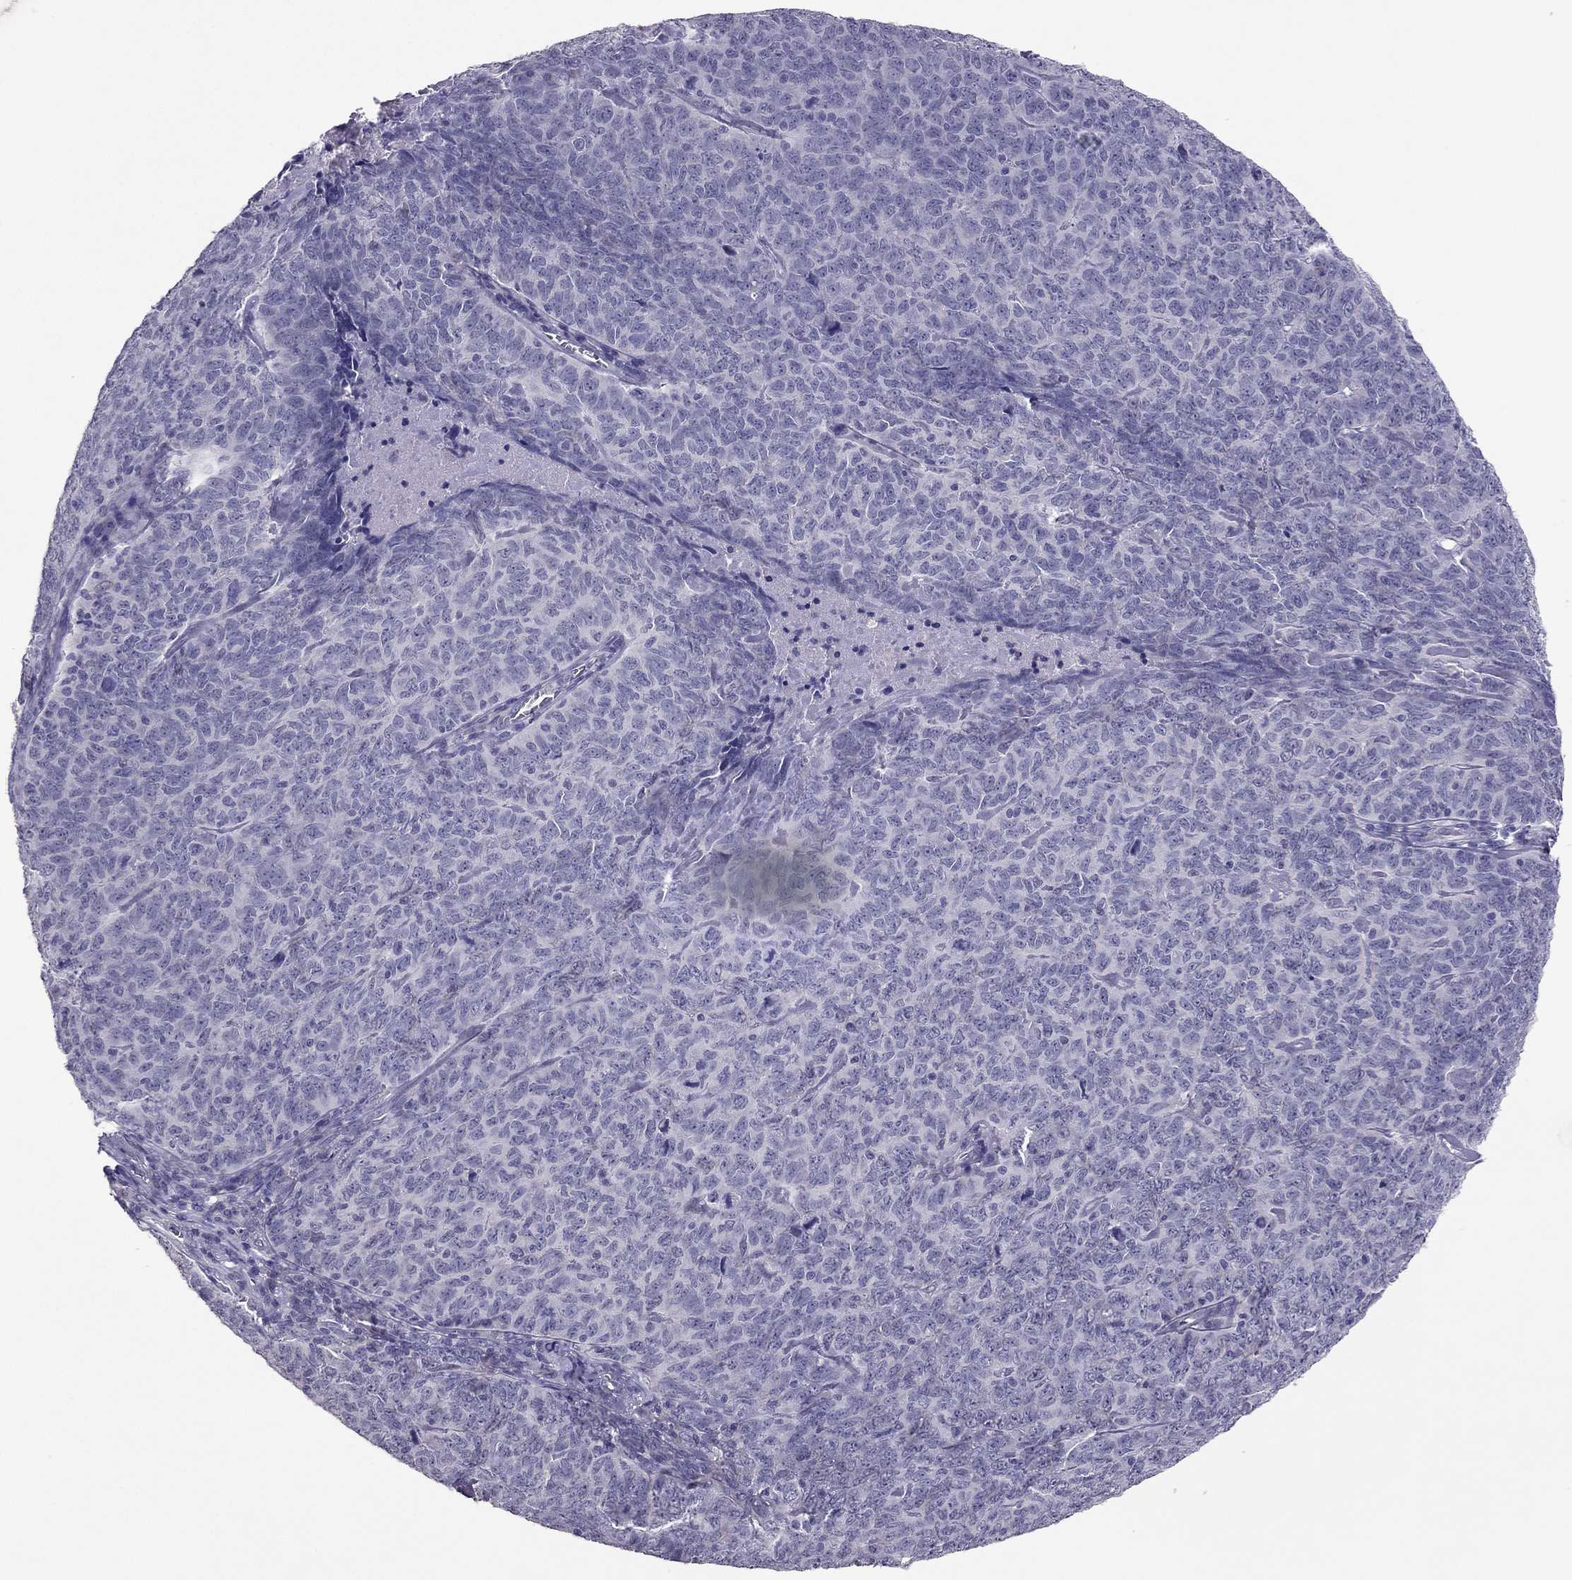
{"staining": {"intensity": "negative", "quantity": "none", "location": "none"}, "tissue": "skin cancer", "cell_type": "Tumor cells", "image_type": "cancer", "snomed": [{"axis": "morphology", "description": "Squamous cell carcinoma, NOS"}, {"axis": "topography", "description": "Skin"}, {"axis": "topography", "description": "Anal"}], "caption": "This is an IHC micrograph of skin cancer (squamous cell carcinoma). There is no positivity in tumor cells.", "gene": "RHO", "patient": {"sex": "female", "age": 51}}